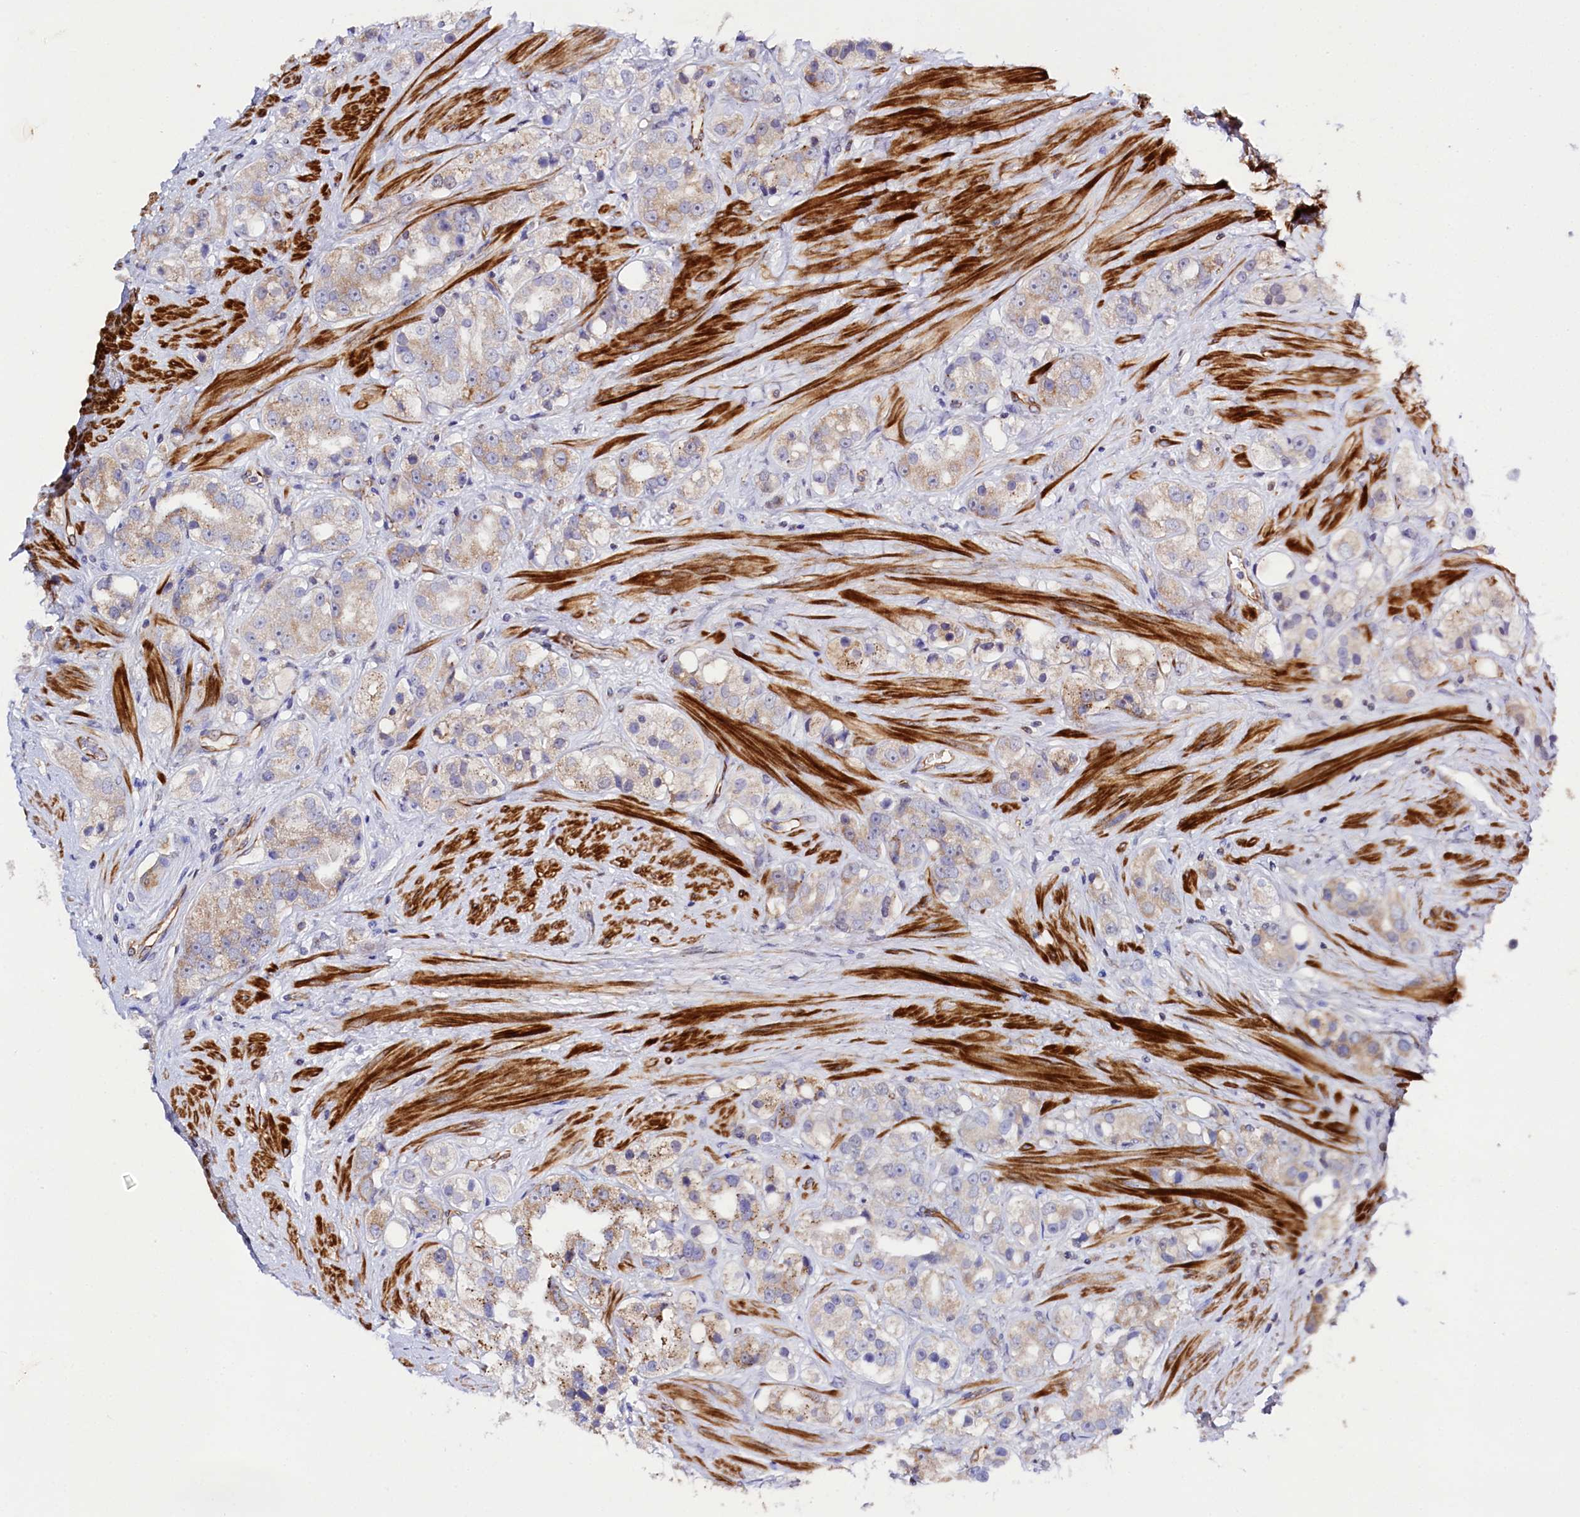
{"staining": {"intensity": "weak", "quantity": "<25%", "location": "cytoplasmic/membranous"}, "tissue": "prostate cancer", "cell_type": "Tumor cells", "image_type": "cancer", "snomed": [{"axis": "morphology", "description": "Adenocarcinoma, NOS"}, {"axis": "topography", "description": "Prostate"}], "caption": "An image of prostate cancer (adenocarcinoma) stained for a protein shows no brown staining in tumor cells.", "gene": "SLC7A1", "patient": {"sex": "male", "age": 79}}